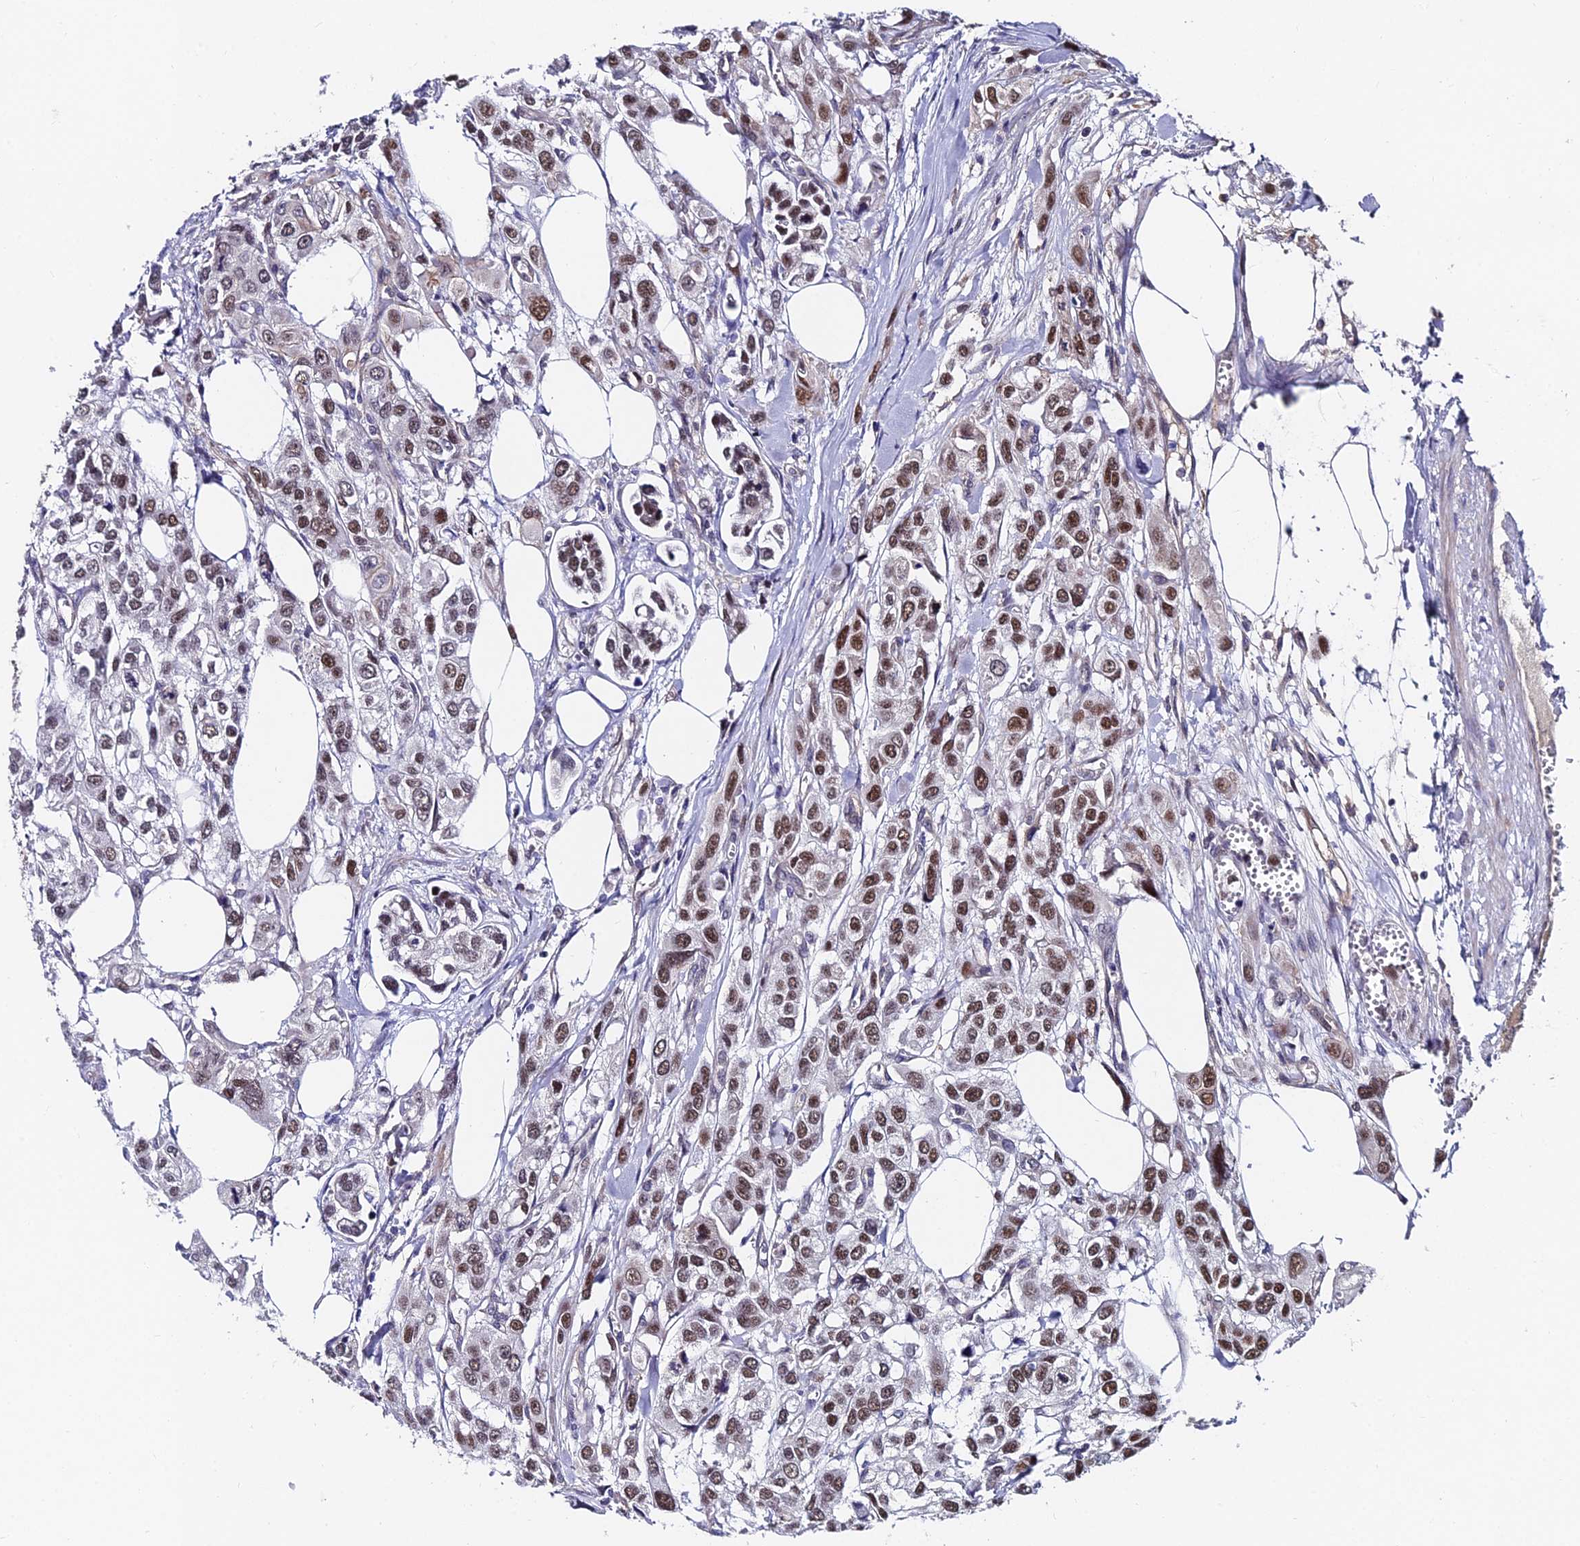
{"staining": {"intensity": "moderate", "quantity": ">75%", "location": "nuclear"}, "tissue": "urothelial cancer", "cell_type": "Tumor cells", "image_type": "cancer", "snomed": [{"axis": "morphology", "description": "Urothelial carcinoma, High grade"}, {"axis": "topography", "description": "Urinary bladder"}], "caption": "This histopathology image demonstrates urothelial cancer stained with IHC to label a protein in brown. The nuclear of tumor cells show moderate positivity for the protein. Nuclei are counter-stained blue.", "gene": "TRIM24", "patient": {"sex": "male", "age": 67}}